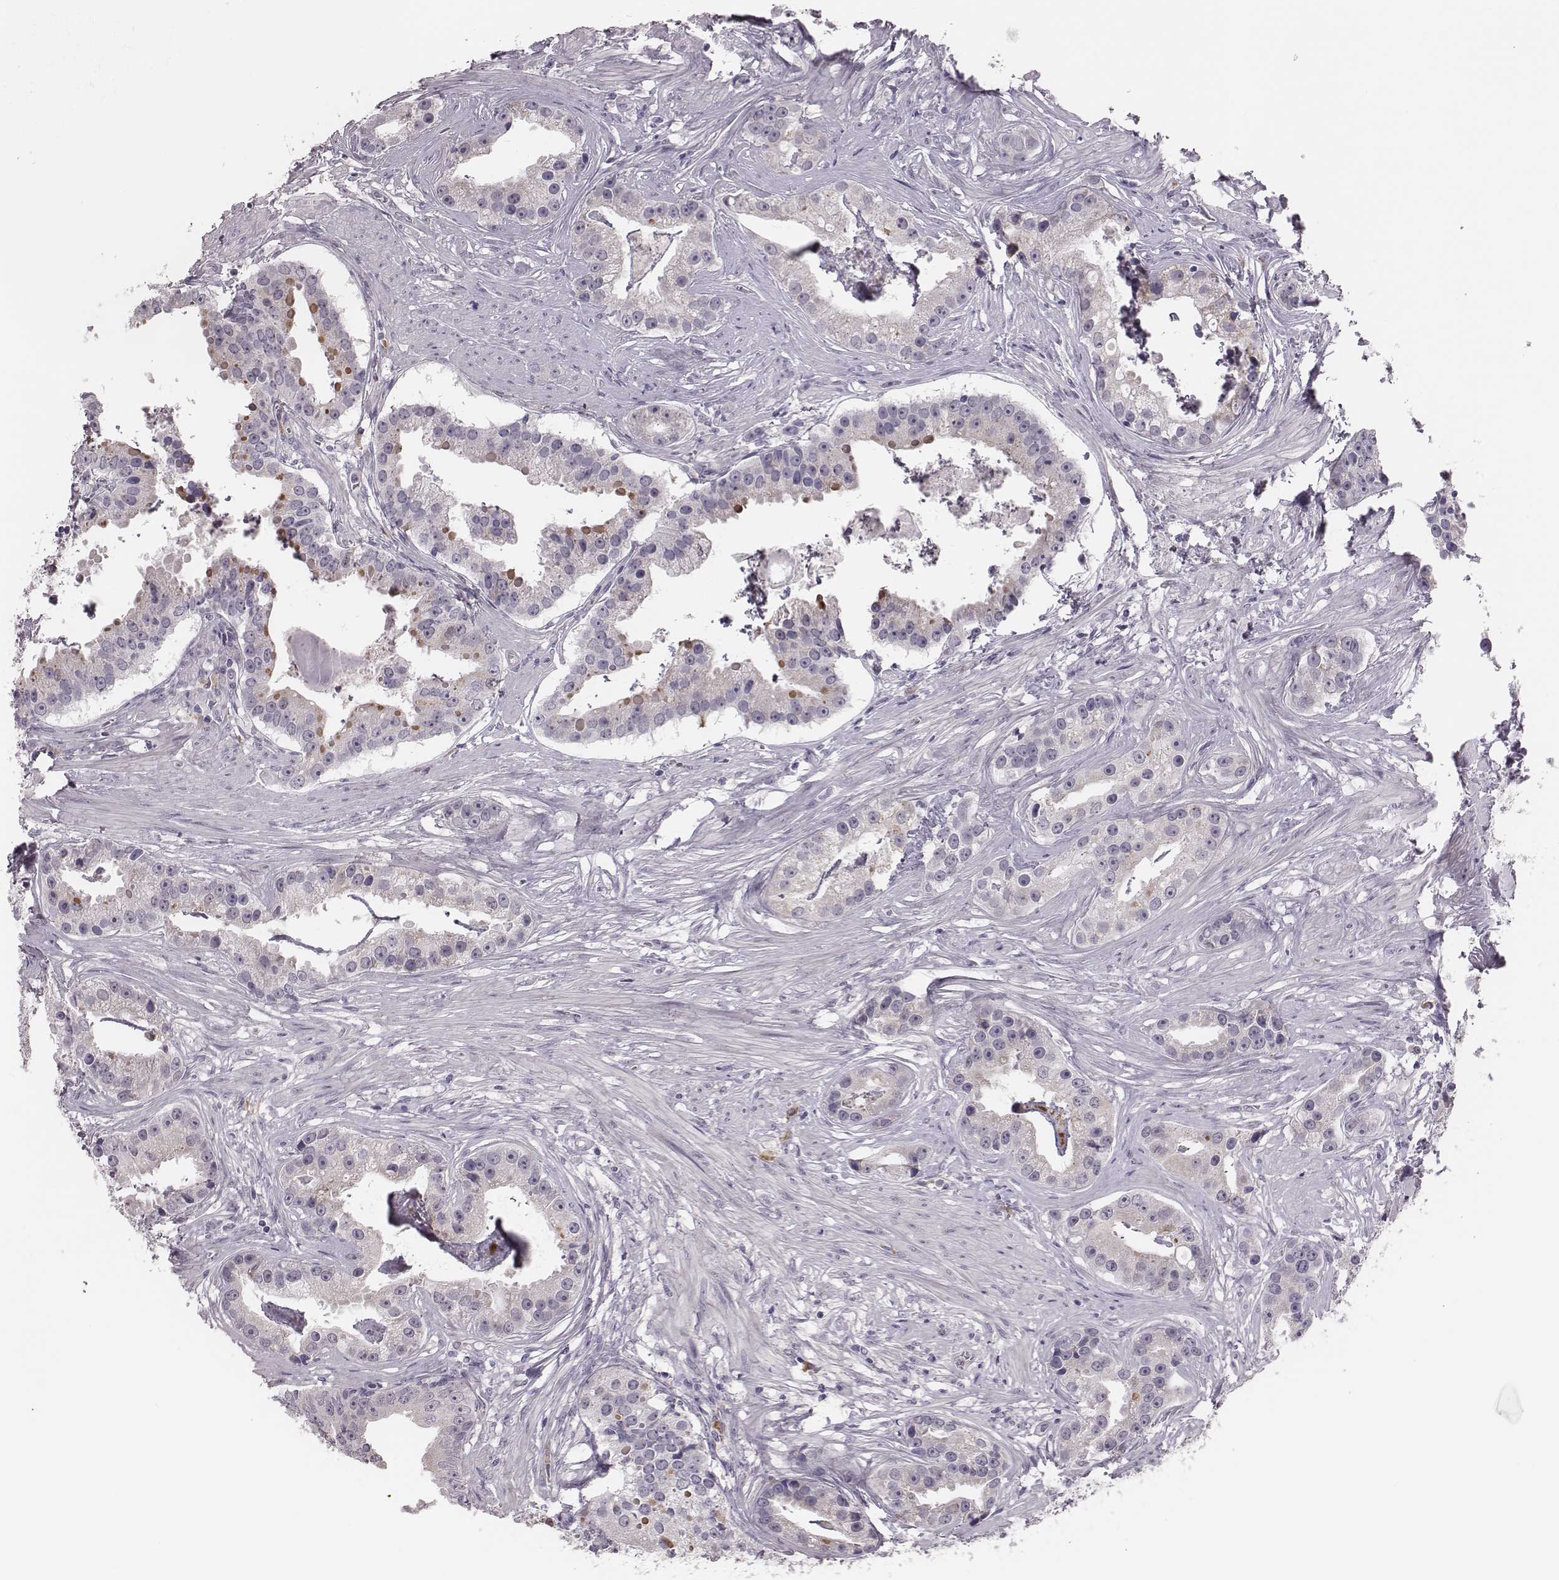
{"staining": {"intensity": "negative", "quantity": "none", "location": "none"}, "tissue": "prostate cancer", "cell_type": "Tumor cells", "image_type": "cancer", "snomed": [{"axis": "morphology", "description": "Adenocarcinoma, NOS"}, {"axis": "topography", "description": "Prostate and seminal vesicle, NOS"}, {"axis": "topography", "description": "Prostate"}], "caption": "A micrograph of human prostate cancer is negative for staining in tumor cells. The staining was performed using DAB (3,3'-diaminobenzidine) to visualize the protein expression in brown, while the nuclei were stained in blue with hematoxylin (Magnification: 20x).", "gene": "PBK", "patient": {"sex": "male", "age": 44}}